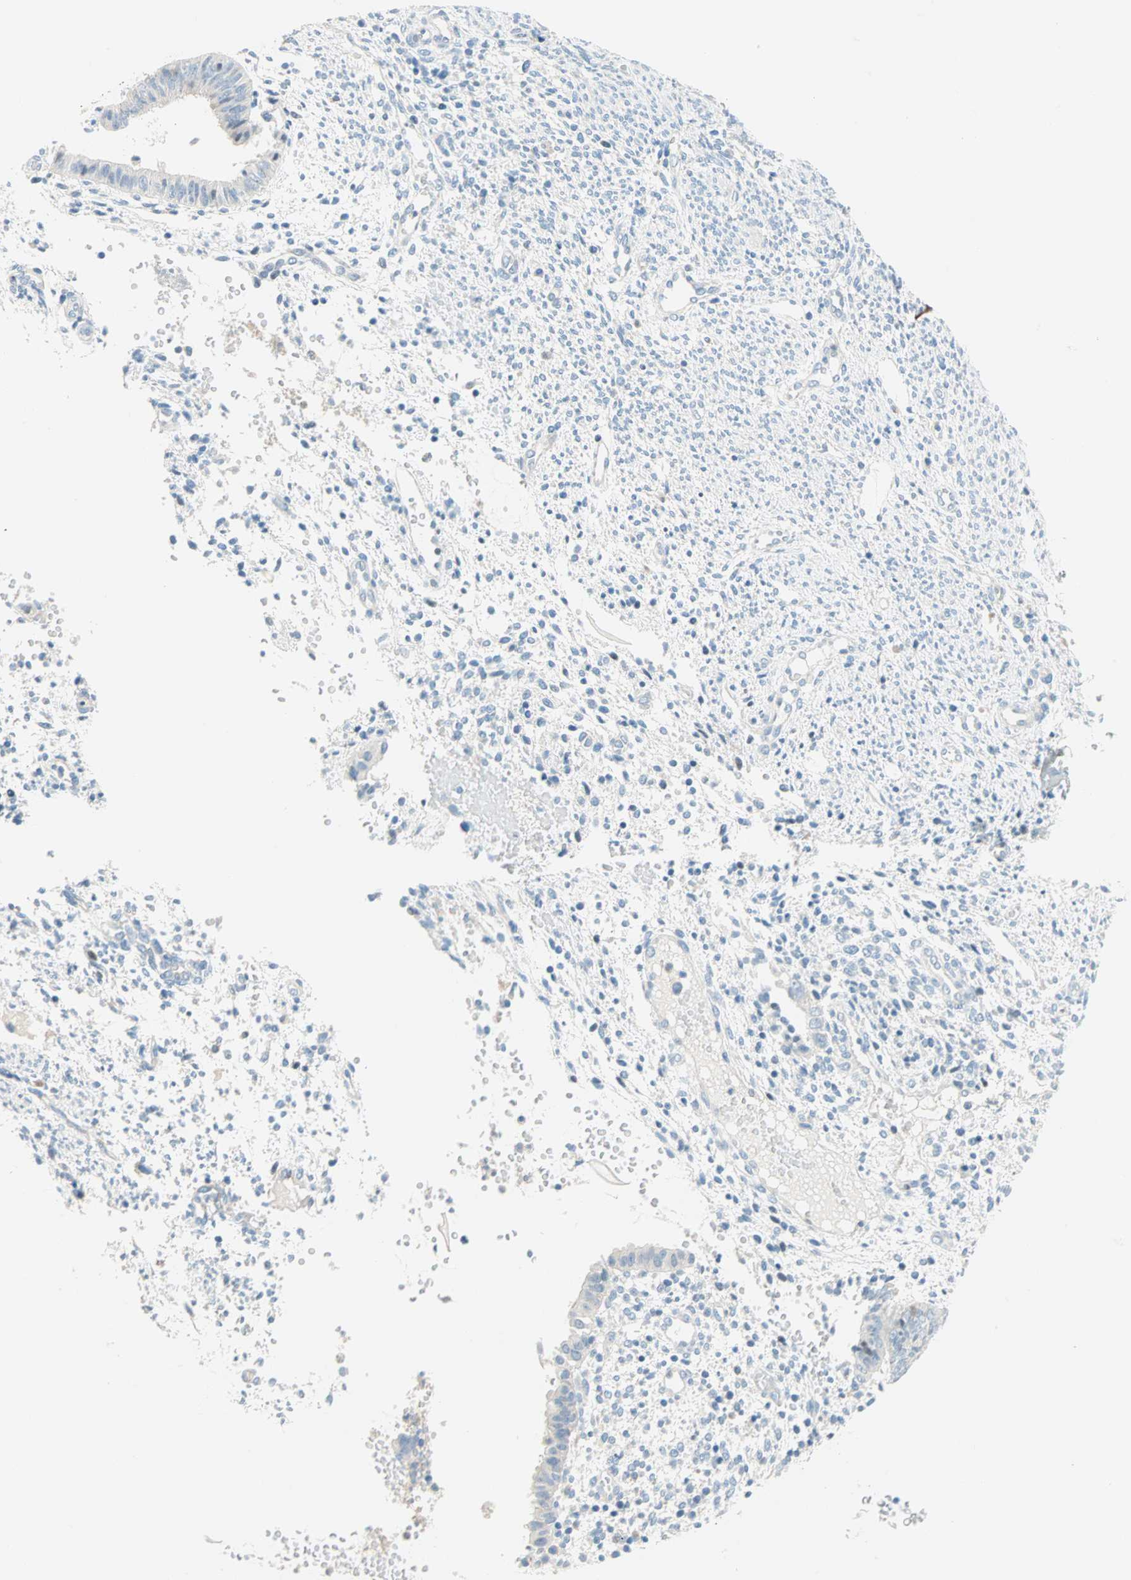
{"staining": {"intensity": "negative", "quantity": "none", "location": "none"}, "tissue": "endometrium", "cell_type": "Cells in endometrial stroma", "image_type": "normal", "snomed": [{"axis": "morphology", "description": "Normal tissue, NOS"}, {"axis": "topography", "description": "Endometrium"}], "caption": "Immunohistochemistry of normal human endometrium displays no staining in cells in endometrial stroma.", "gene": "TMEM163", "patient": {"sex": "female", "age": 35}}